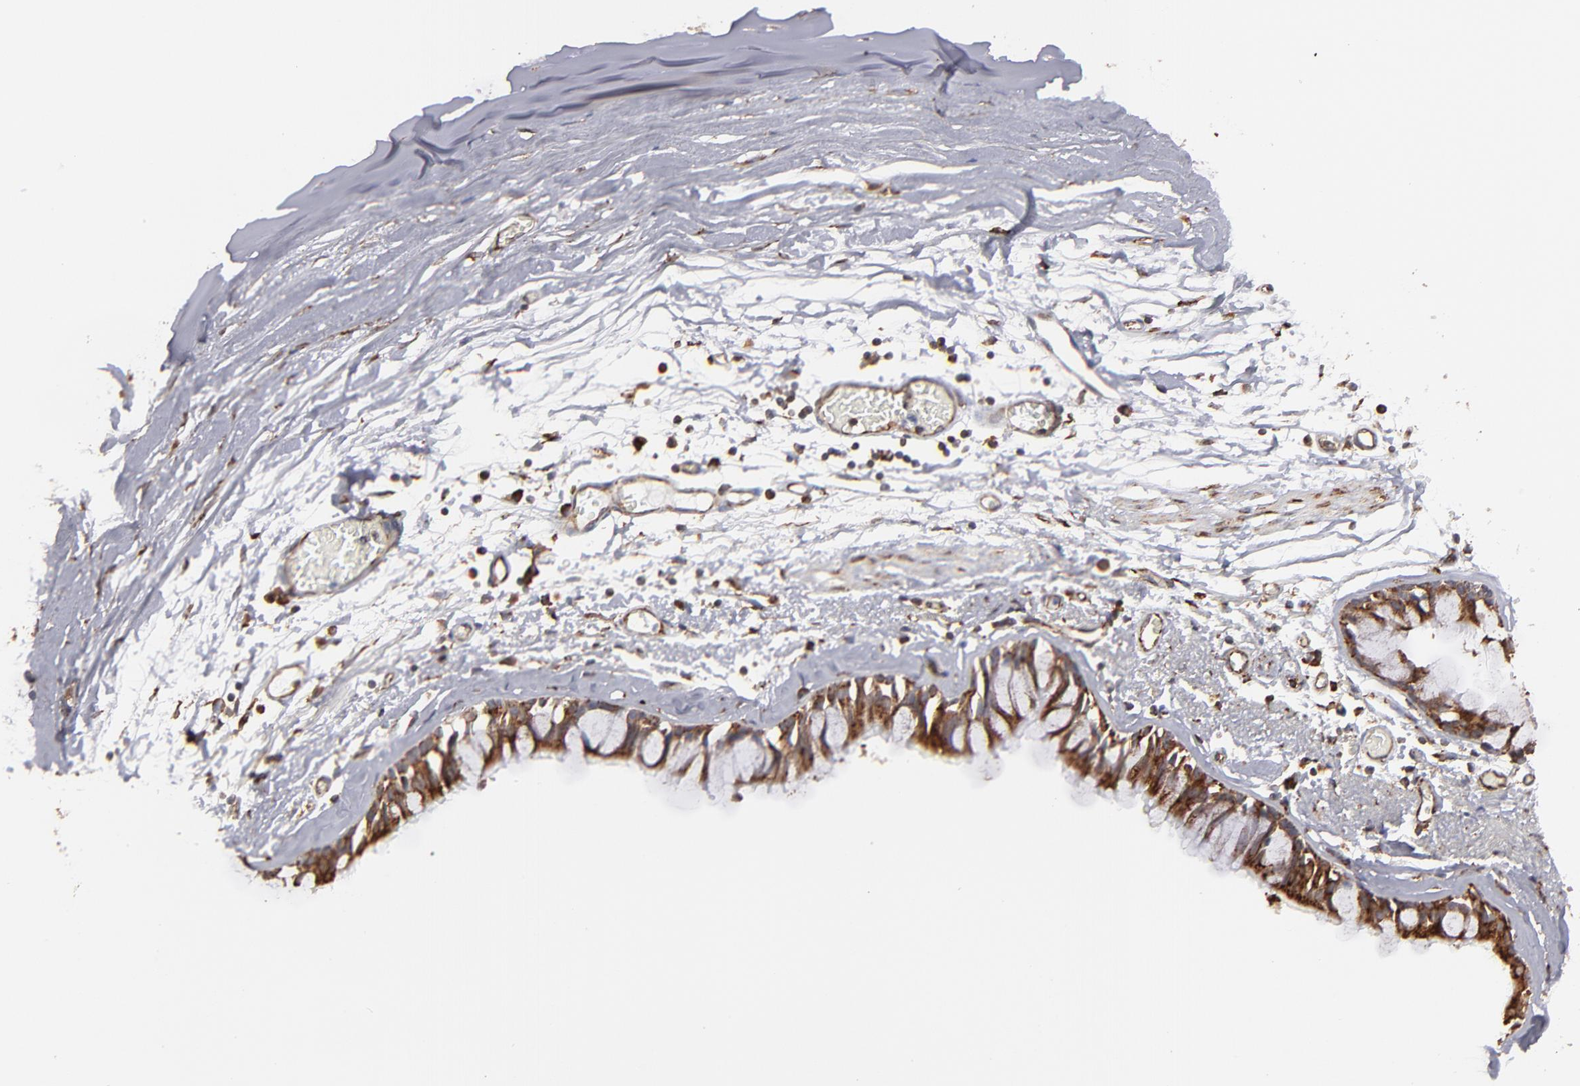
{"staining": {"intensity": "strong", "quantity": ">75%", "location": "cytoplasmic/membranous"}, "tissue": "bronchus", "cell_type": "Respiratory epithelial cells", "image_type": "normal", "snomed": [{"axis": "morphology", "description": "Normal tissue, NOS"}, {"axis": "topography", "description": "Bronchus"}, {"axis": "topography", "description": "Lung"}], "caption": "Immunohistochemical staining of normal human bronchus shows strong cytoplasmic/membranous protein expression in approximately >75% of respiratory epithelial cells. (IHC, brightfield microscopy, high magnification).", "gene": "KTN1", "patient": {"sex": "female", "age": 56}}